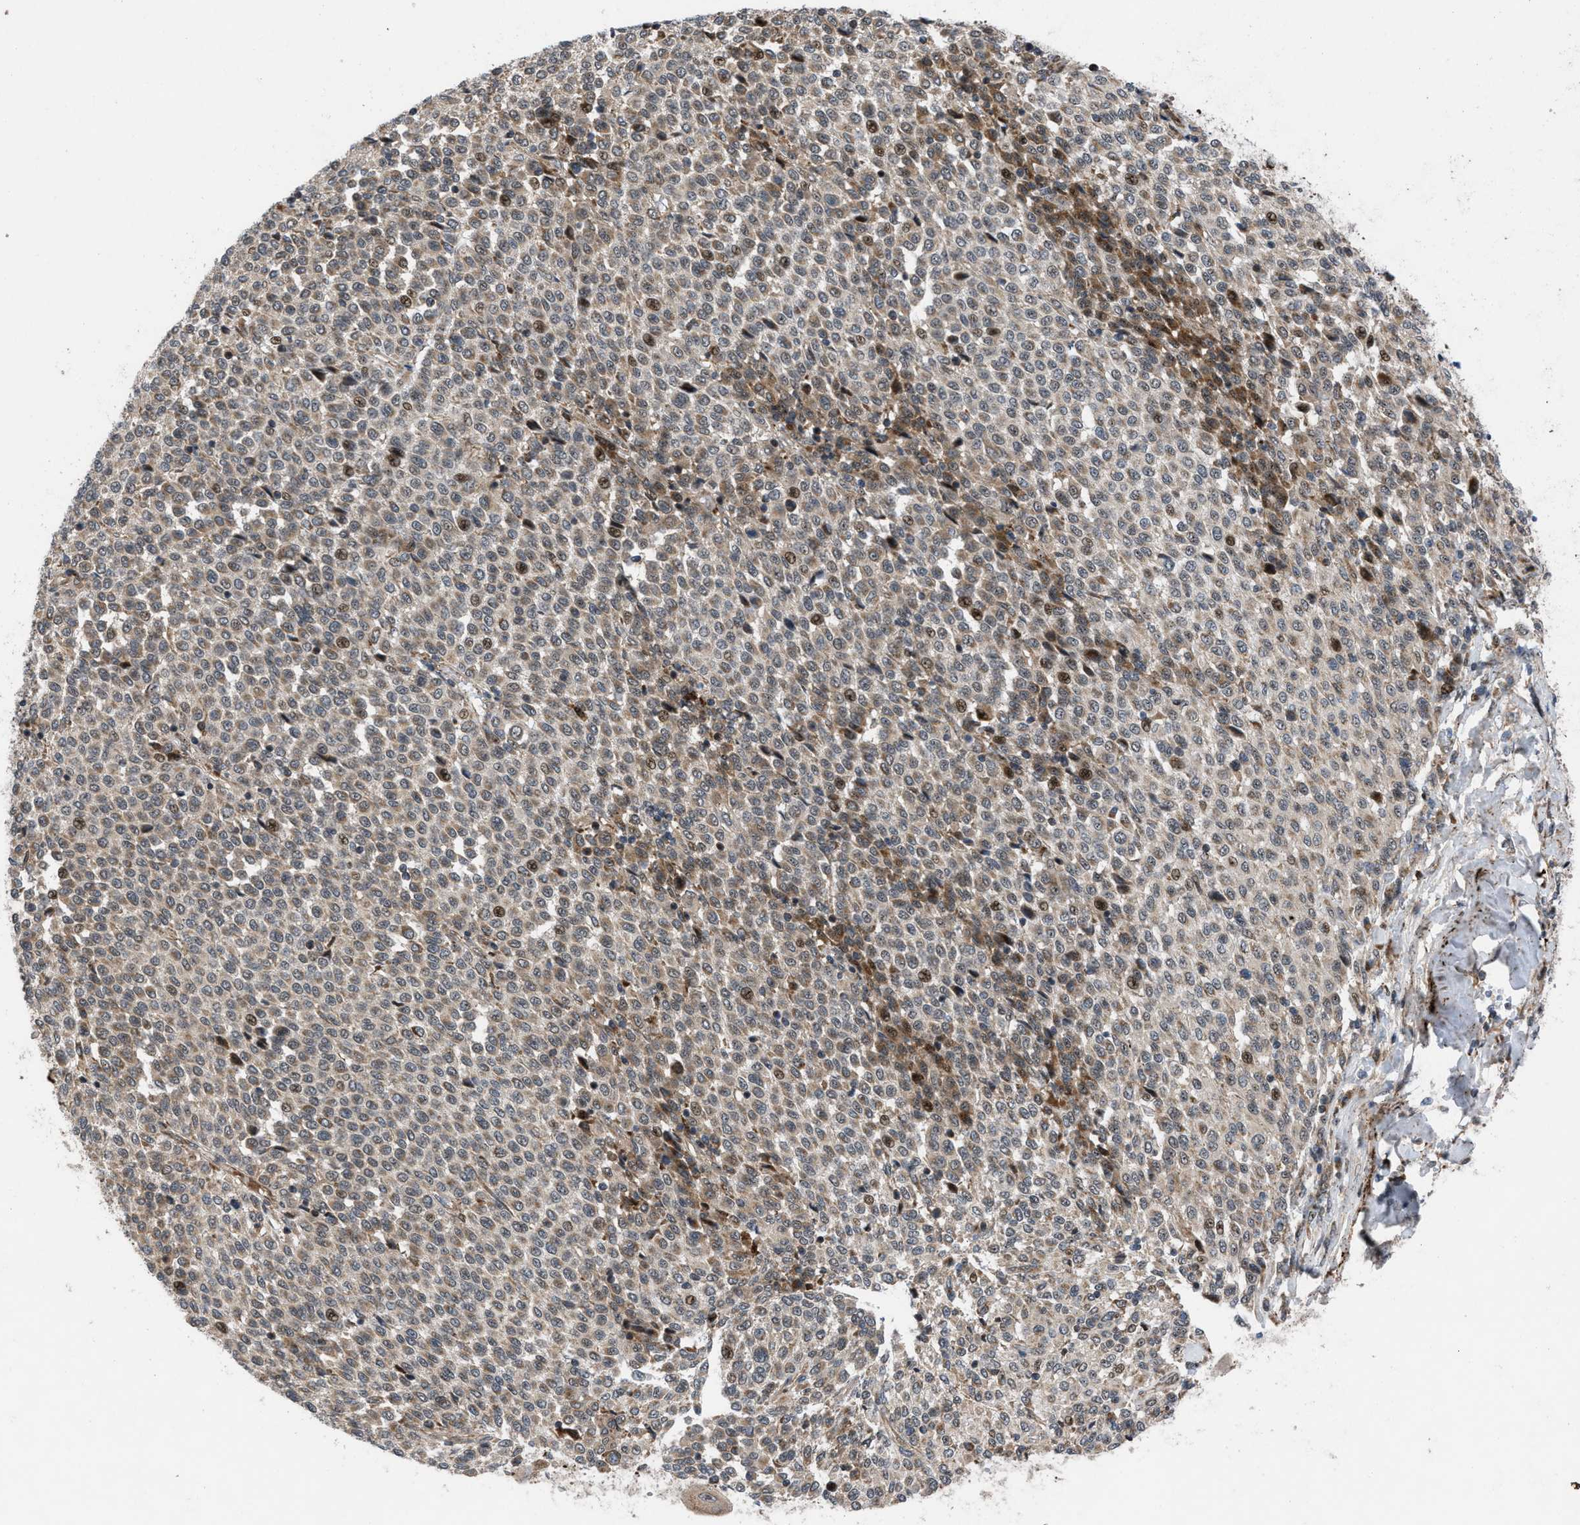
{"staining": {"intensity": "weak", "quantity": ">75%", "location": "cytoplasmic/membranous"}, "tissue": "melanoma", "cell_type": "Tumor cells", "image_type": "cancer", "snomed": [{"axis": "morphology", "description": "Malignant melanoma, Metastatic site"}, {"axis": "topography", "description": "Pancreas"}], "caption": "Melanoma was stained to show a protein in brown. There is low levels of weak cytoplasmic/membranous positivity in approximately >75% of tumor cells.", "gene": "AP3M2", "patient": {"sex": "female", "age": 30}}